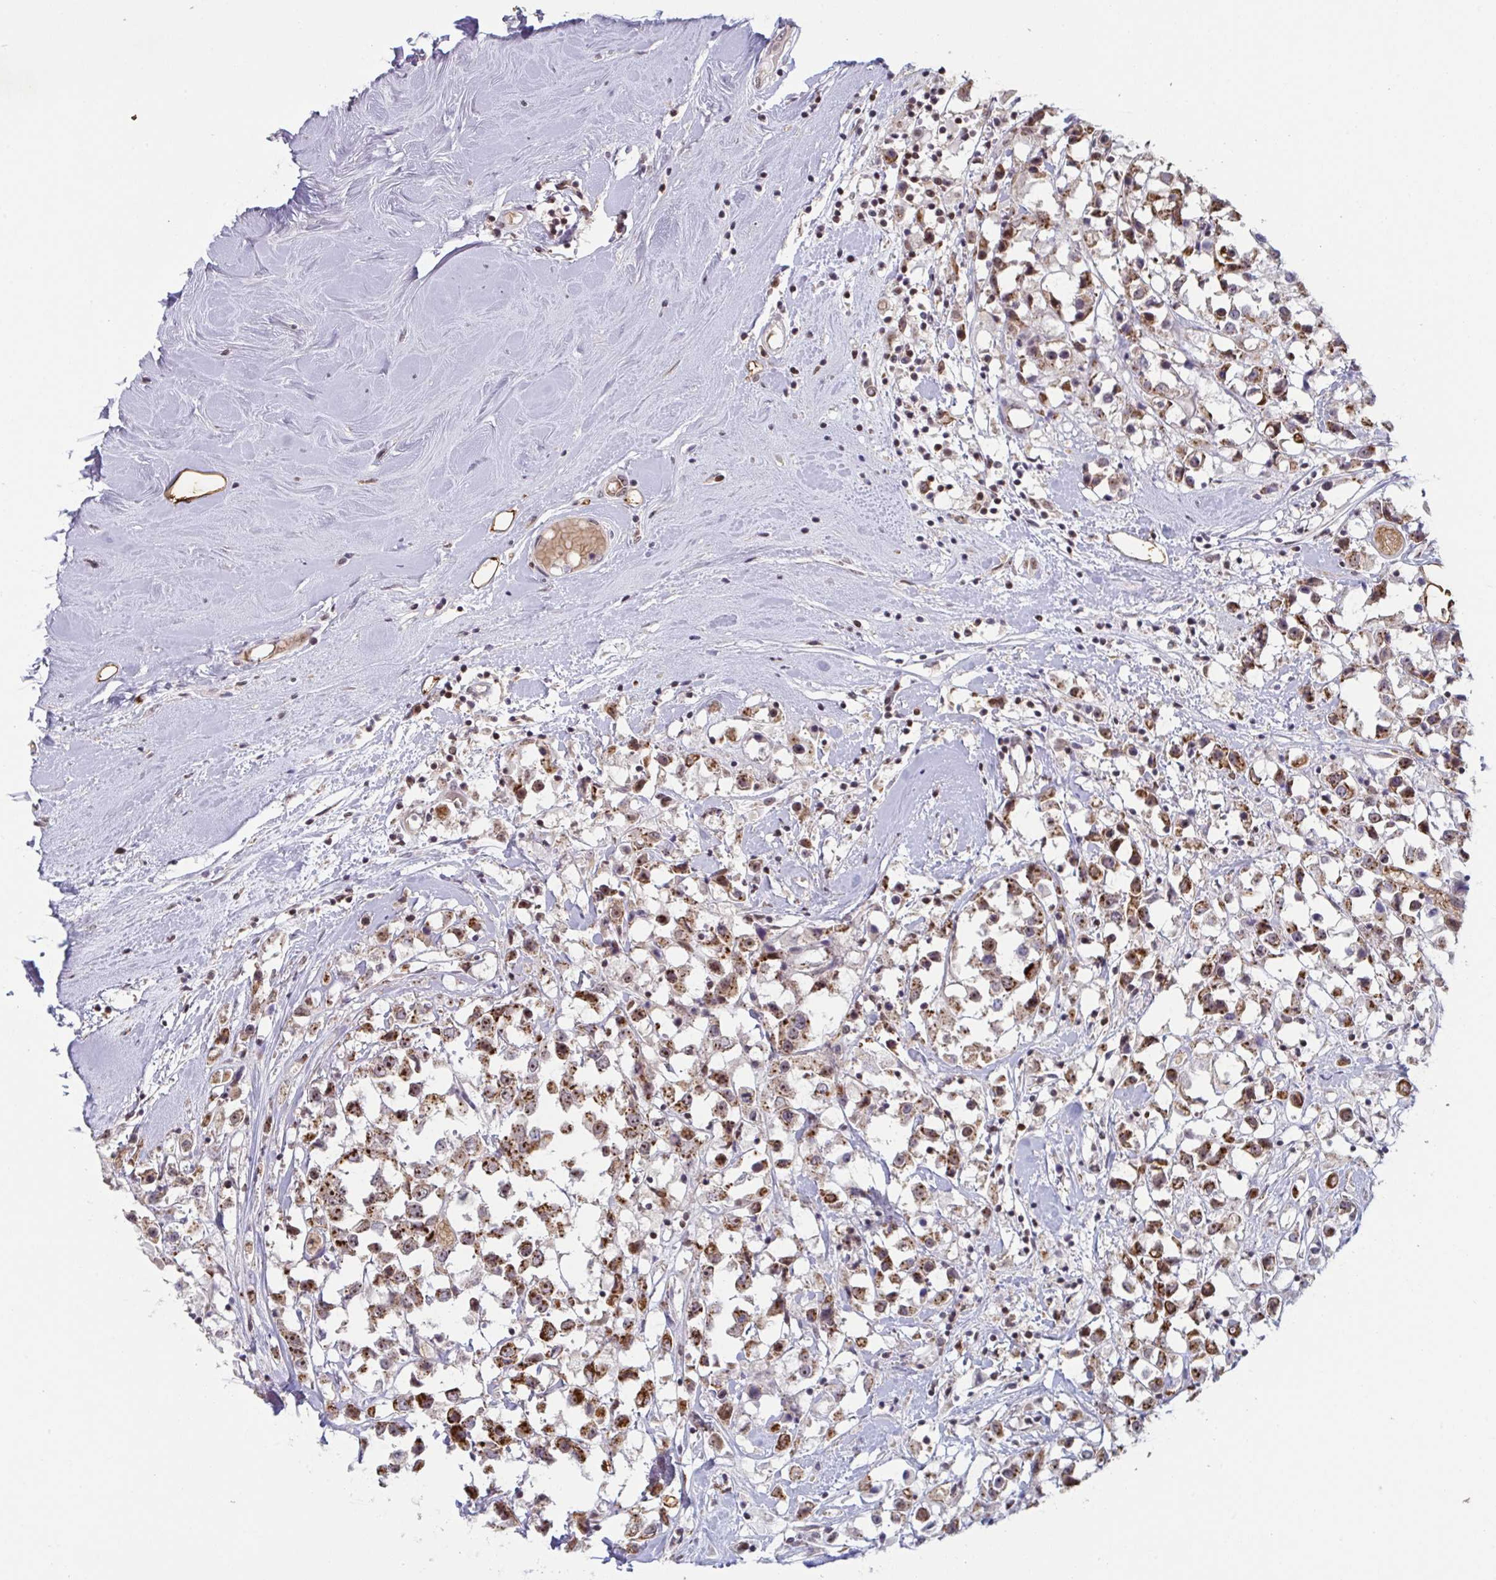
{"staining": {"intensity": "moderate", "quantity": ">75%", "location": "cytoplasmic/membranous,nuclear"}, "tissue": "breast cancer", "cell_type": "Tumor cells", "image_type": "cancer", "snomed": [{"axis": "morphology", "description": "Duct carcinoma"}, {"axis": "topography", "description": "Breast"}], "caption": "Invasive ductal carcinoma (breast) was stained to show a protein in brown. There is medium levels of moderate cytoplasmic/membranous and nuclear staining in about >75% of tumor cells. Using DAB (brown) and hematoxylin (blue) stains, captured at high magnification using brightfield microscopy.", "gene": "NLRP13", "patient": {"sex": "female", "age": 61}}